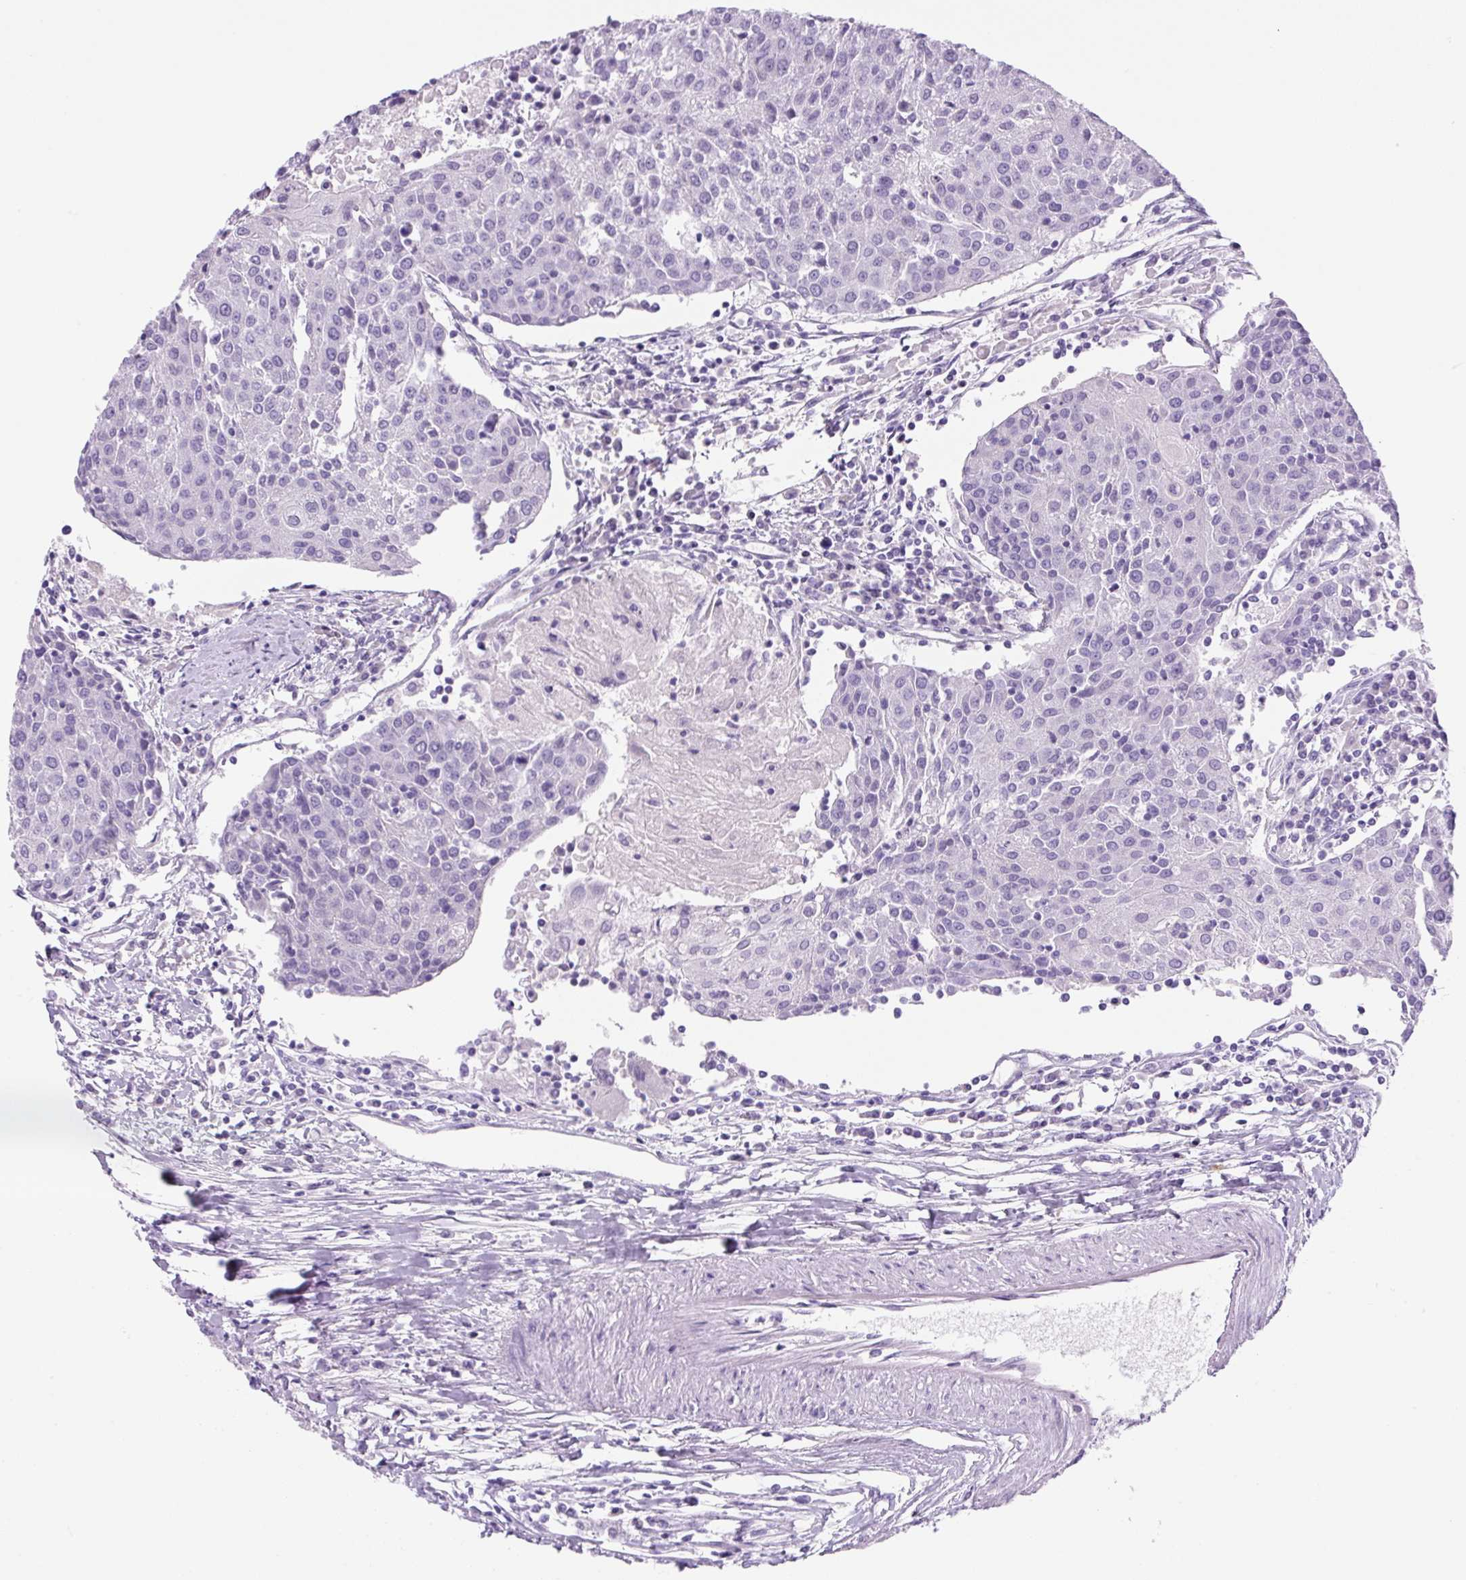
{"staining": {"intensity": "negative", "quantity": "none", "location": "none"}, "tissue": "urothelial cancer", "cell_type": "Tumor cells", "image_type": "cancer", "snomed": [{"axis": "morphology", "description": "Urothelial carcinoma, High grade"}, {"axis": "topography", "description": "Urinary bladder"}], "caption": "An immunohistochemistry photomicrograph of high-grade urothelial carcinoma is shown. There is no staining in tumor cells of high-grade urothelial carcinoma.", "gene": "PRRT1", "patient": {"sex": "female", "age": 85}}